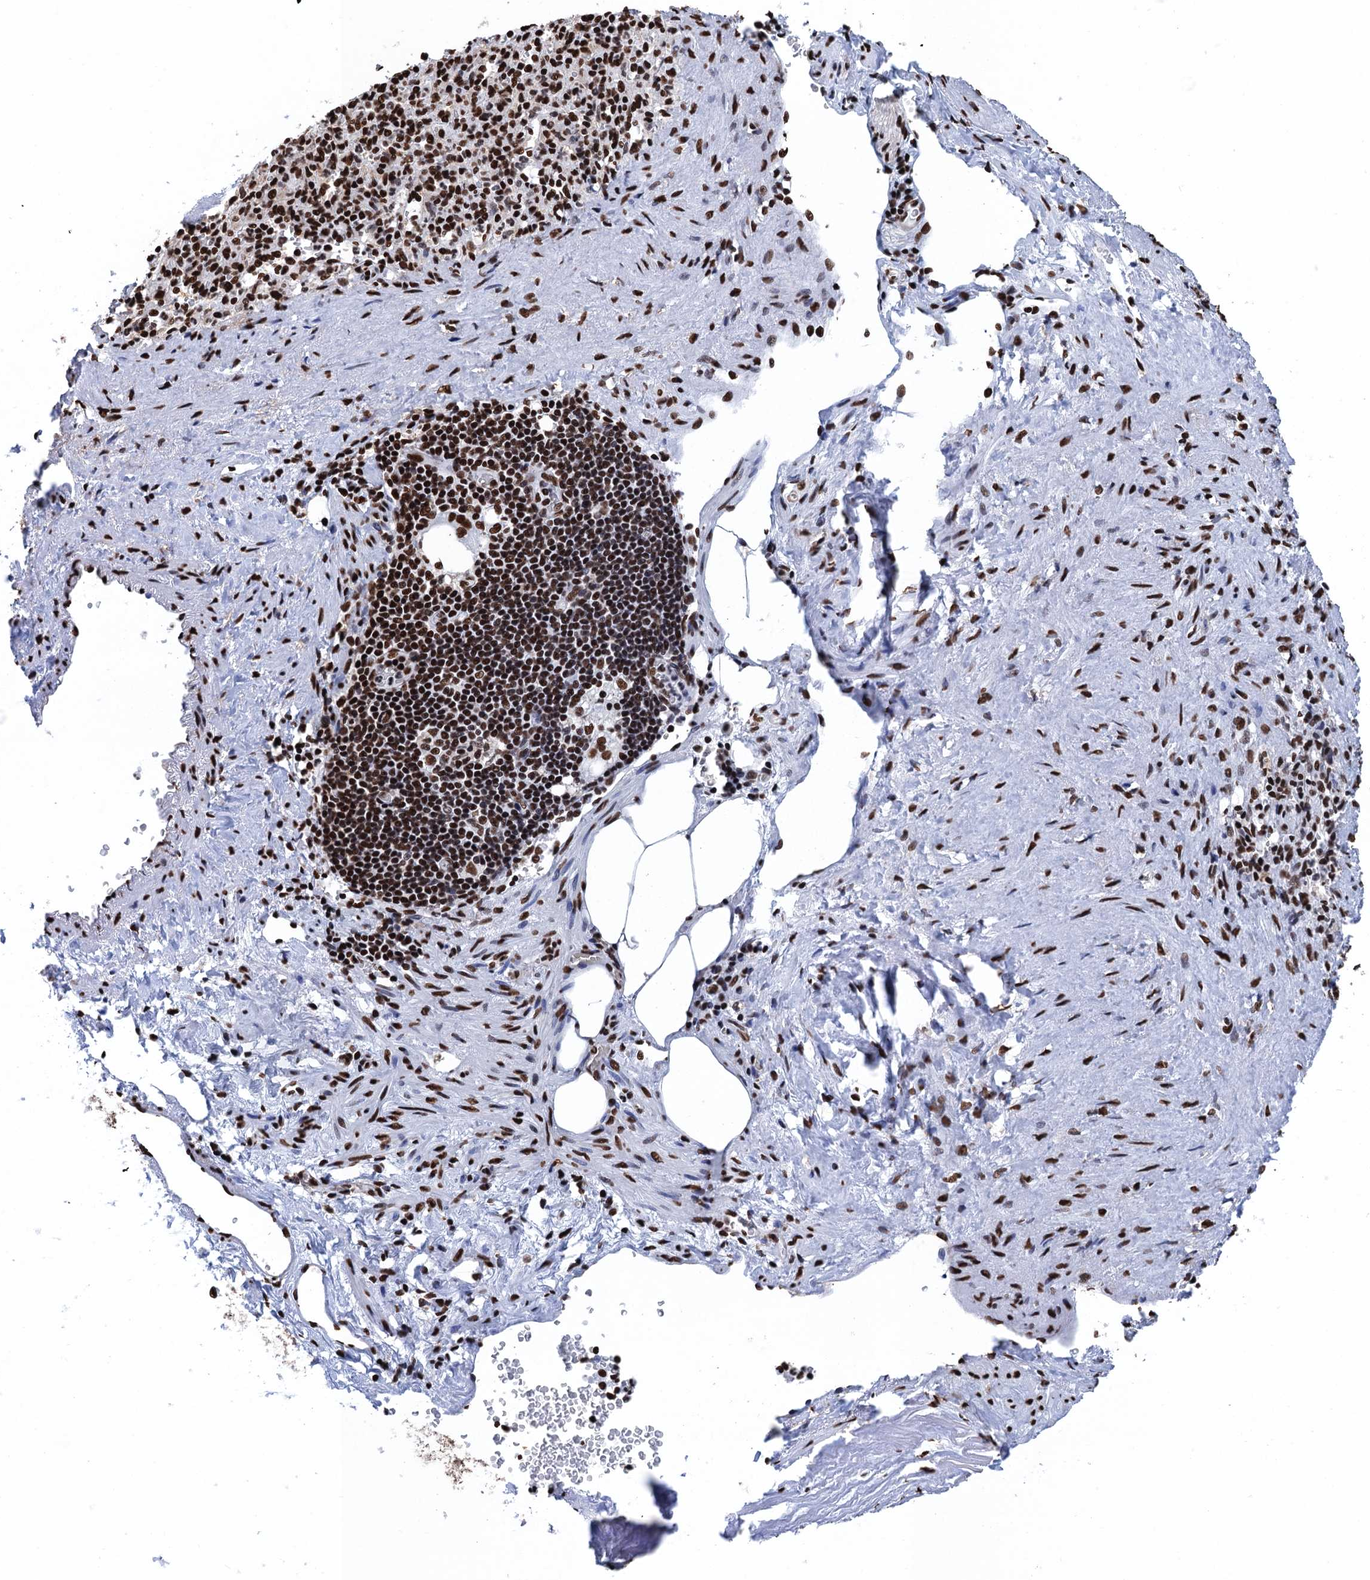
{"staining": {"intensity": "strong", "quantity": ">75%", "location": "nuclear"}, "tissue": "spleen", "cell_type": "Cells in red pulp", "image_type": "normal", "snomed": [{"axis": "morphology", "description": "Normal tissue, NOS"}, {"axis": "topography", "description": "Spleen"}], "caption": "A brown stain shows strong nuclear expression of a protein in cells in red pulp of benign human spleen.", "gene": "UBA2", "patient": {"sex": "female", "age": 74}}